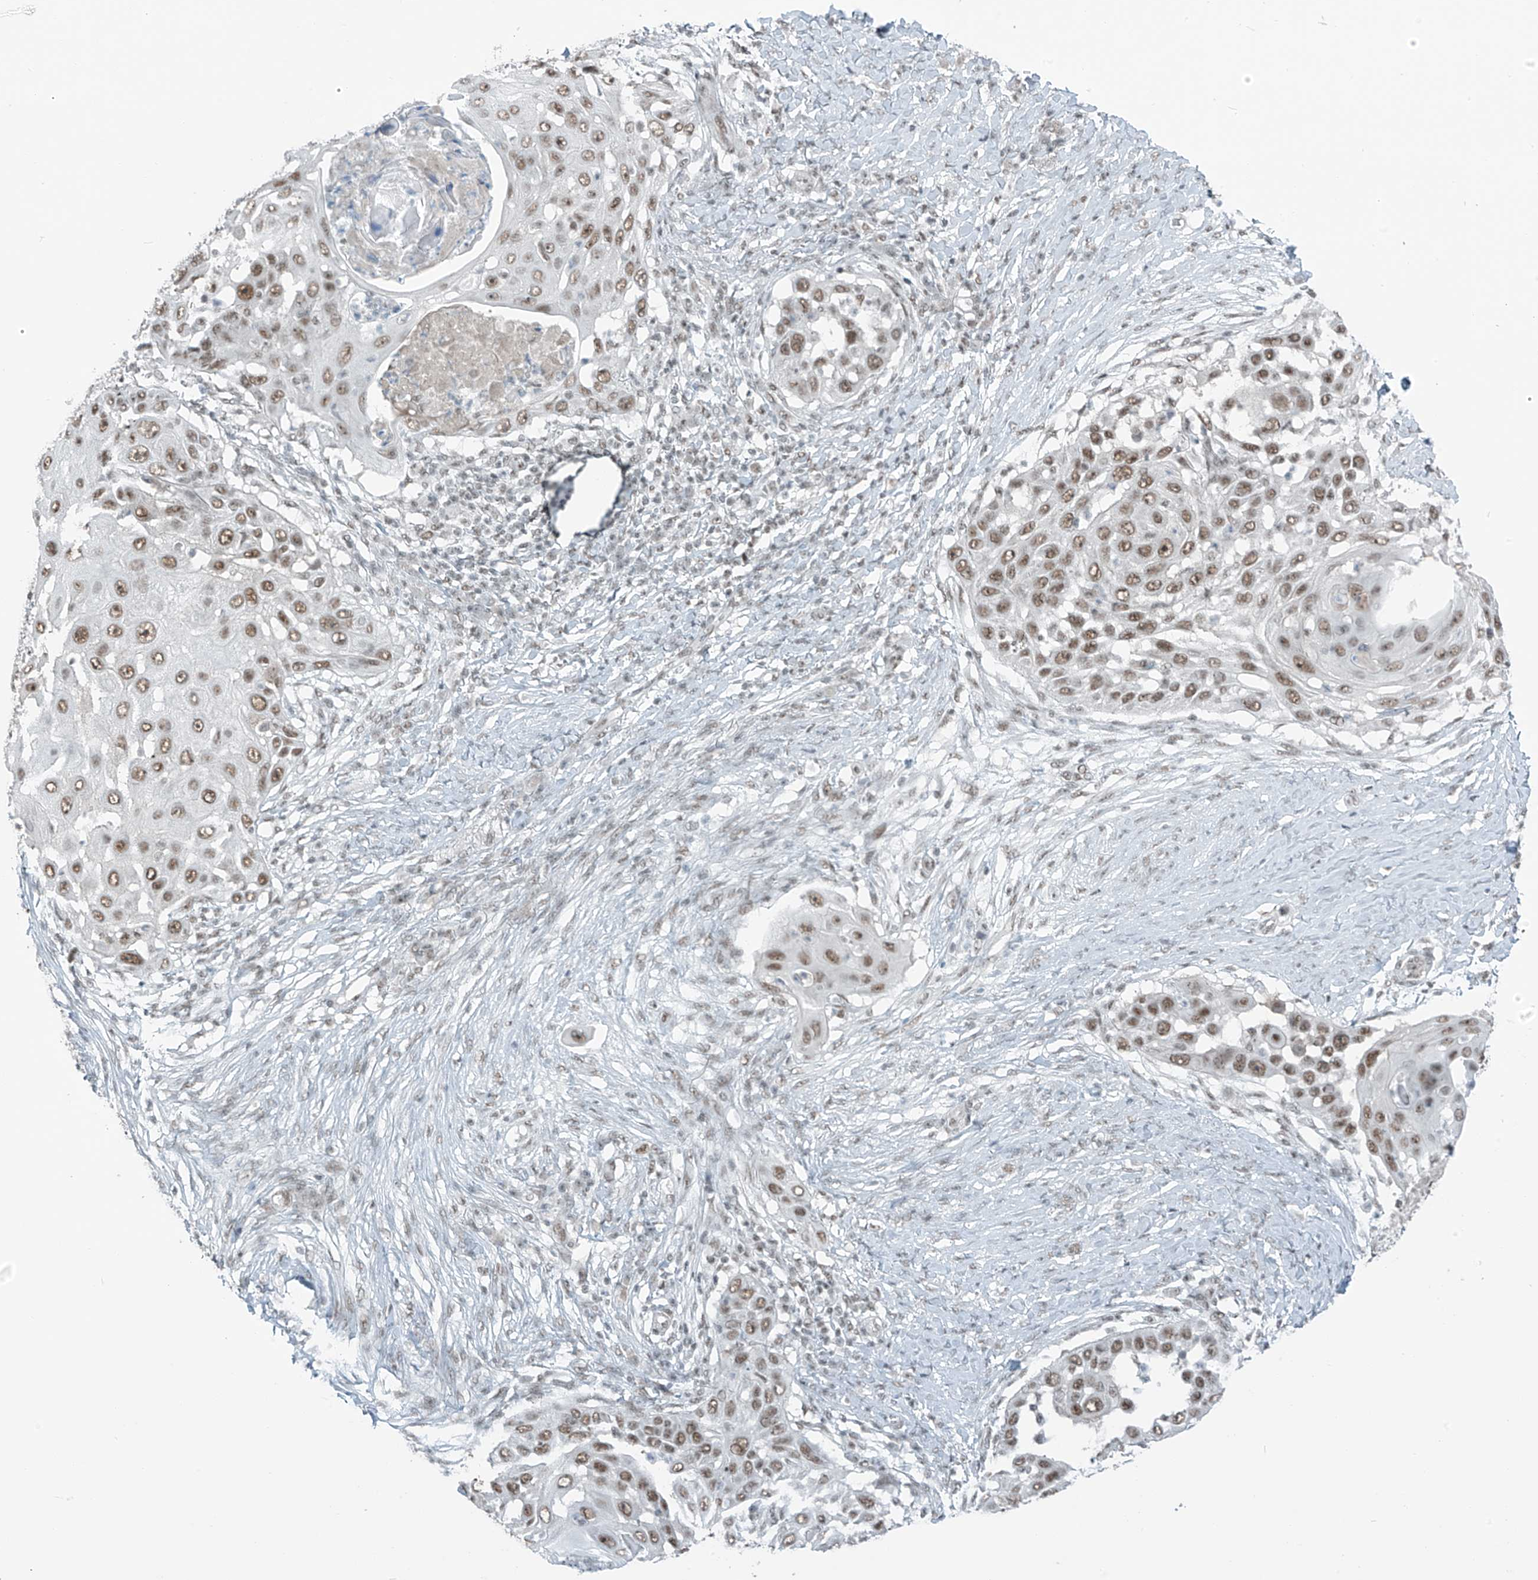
{"staining": {"intensity": "moderate", "quantity": ">75%", "location": "nuclear"}, "tissue": "skin cancer", "cell_type": "Tumor cells", "image_type": "cancer", "snomed": [{"axis": "morphology", "description": "Squamous cell carcinoma, NOS"}, {"axis": "topography", "description": "Skin"}], "caption": "Moderate nuclear positivity for a protein is identified in about >75% of tumor cells of skin cancer using immunohistochemistry (IHC).", "gene": "WRNIP1", "patient": {"sex": "female", "age": 44}}